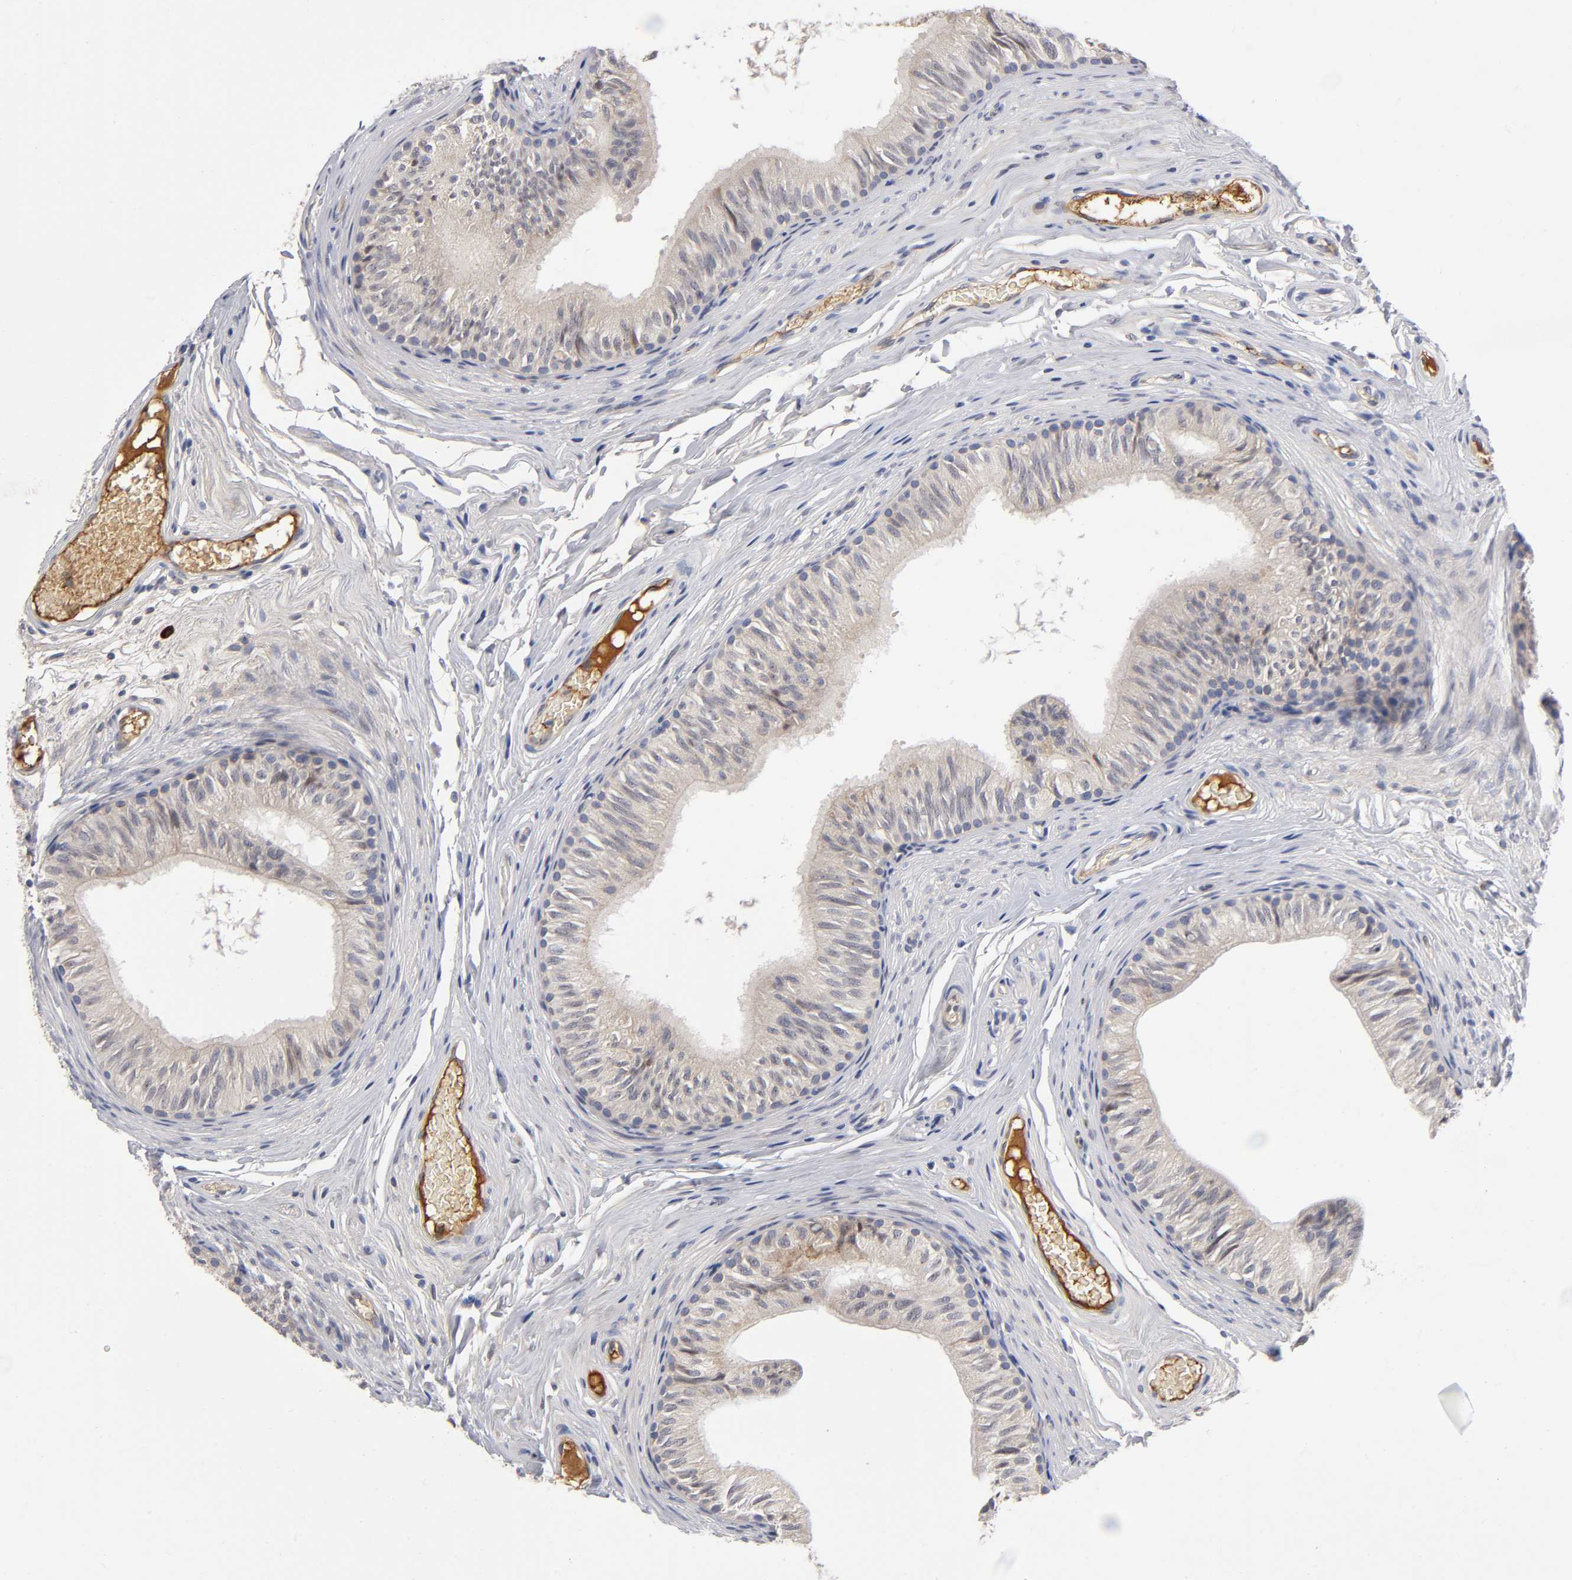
{"staining": {"intensity": "weak", "quantity": ">75%", "location": "cytoplasmic/membranous"}, "tissue": "epididymis", "cell_type": "Glandular cells", "image_type": "normal", "snomed": [{"axis": "morphology", "description": "Normal tissue, NOS"}, {"axis": "topography", "description": "Testis"}, {"axis": "topography", "description": "Epididymis"}], "caption": "DAB immunohistochemical staining of unremarkable epididymis displays weak cytoplasmic/membranous protein staining in approximately >75% of glandular cells. Nuclei are stained in blue.", "gene": "NOVA1", "patient": {"sex": "male", "age": 36}}